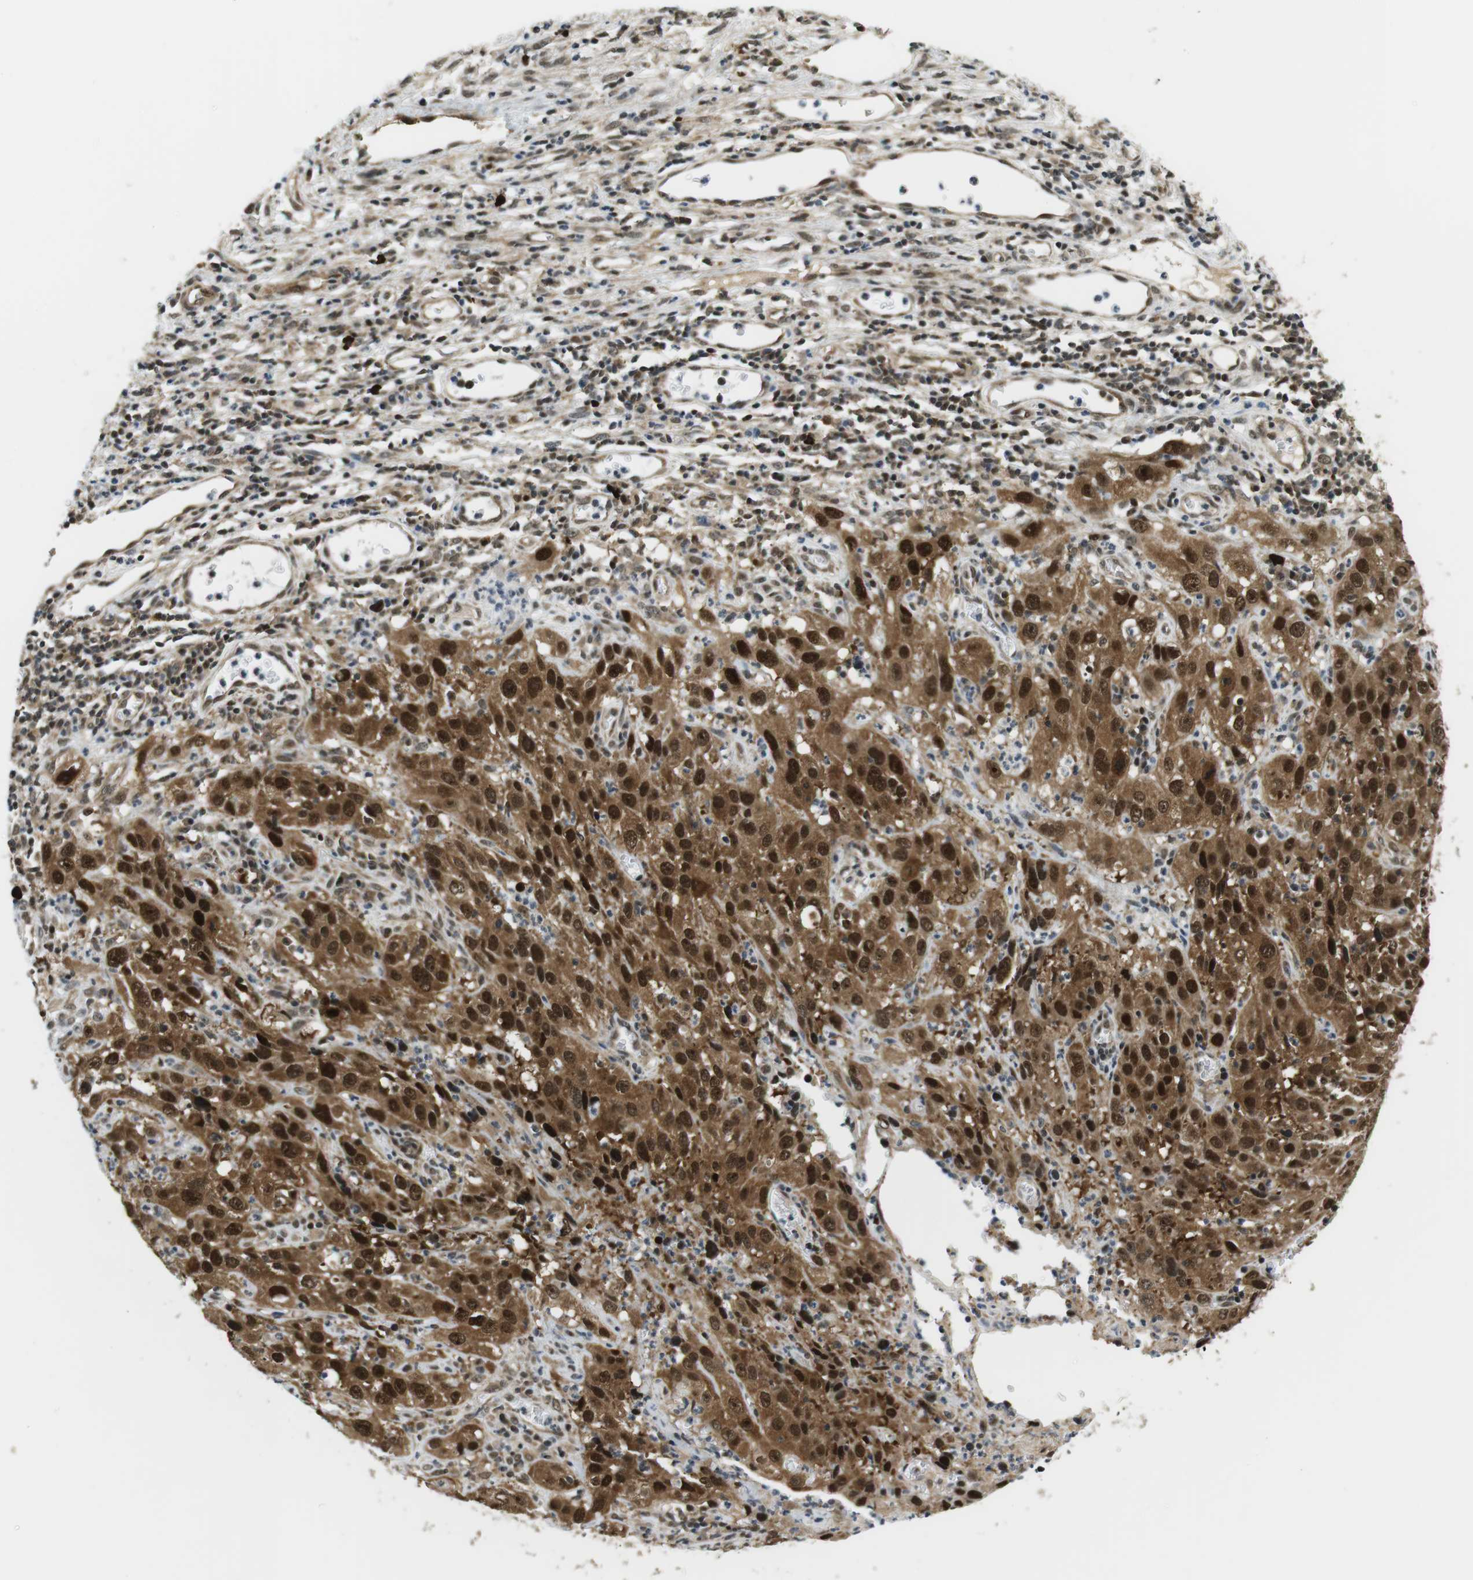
{"staining": {"intensity": "strong", "quantity": ">75%", "location": "cytoplasmic/membranous,nuclear"}, "tissue": "cervical cancer", "cell_type": "Tumor cells", "image_type": "cancer", "snomed": [{"axis": "morphology", "description": "Squamous cell carcinoma, NOS"}, {"axis": "topography", "description": "Cervix"}], "caption": "Strong cytoplasmic/membranous and nuclear expression is appreciated in about >75% of tumor cells in cervical squamous cell carcinoma. The staining was performed using DAB to visualize the protein expression in brown, while the nuclei were stained in blue with hematoxylin (Magnification: 20x).", "gene": "CSNK2B", "patient": {"sex": "female", "age": 32}}